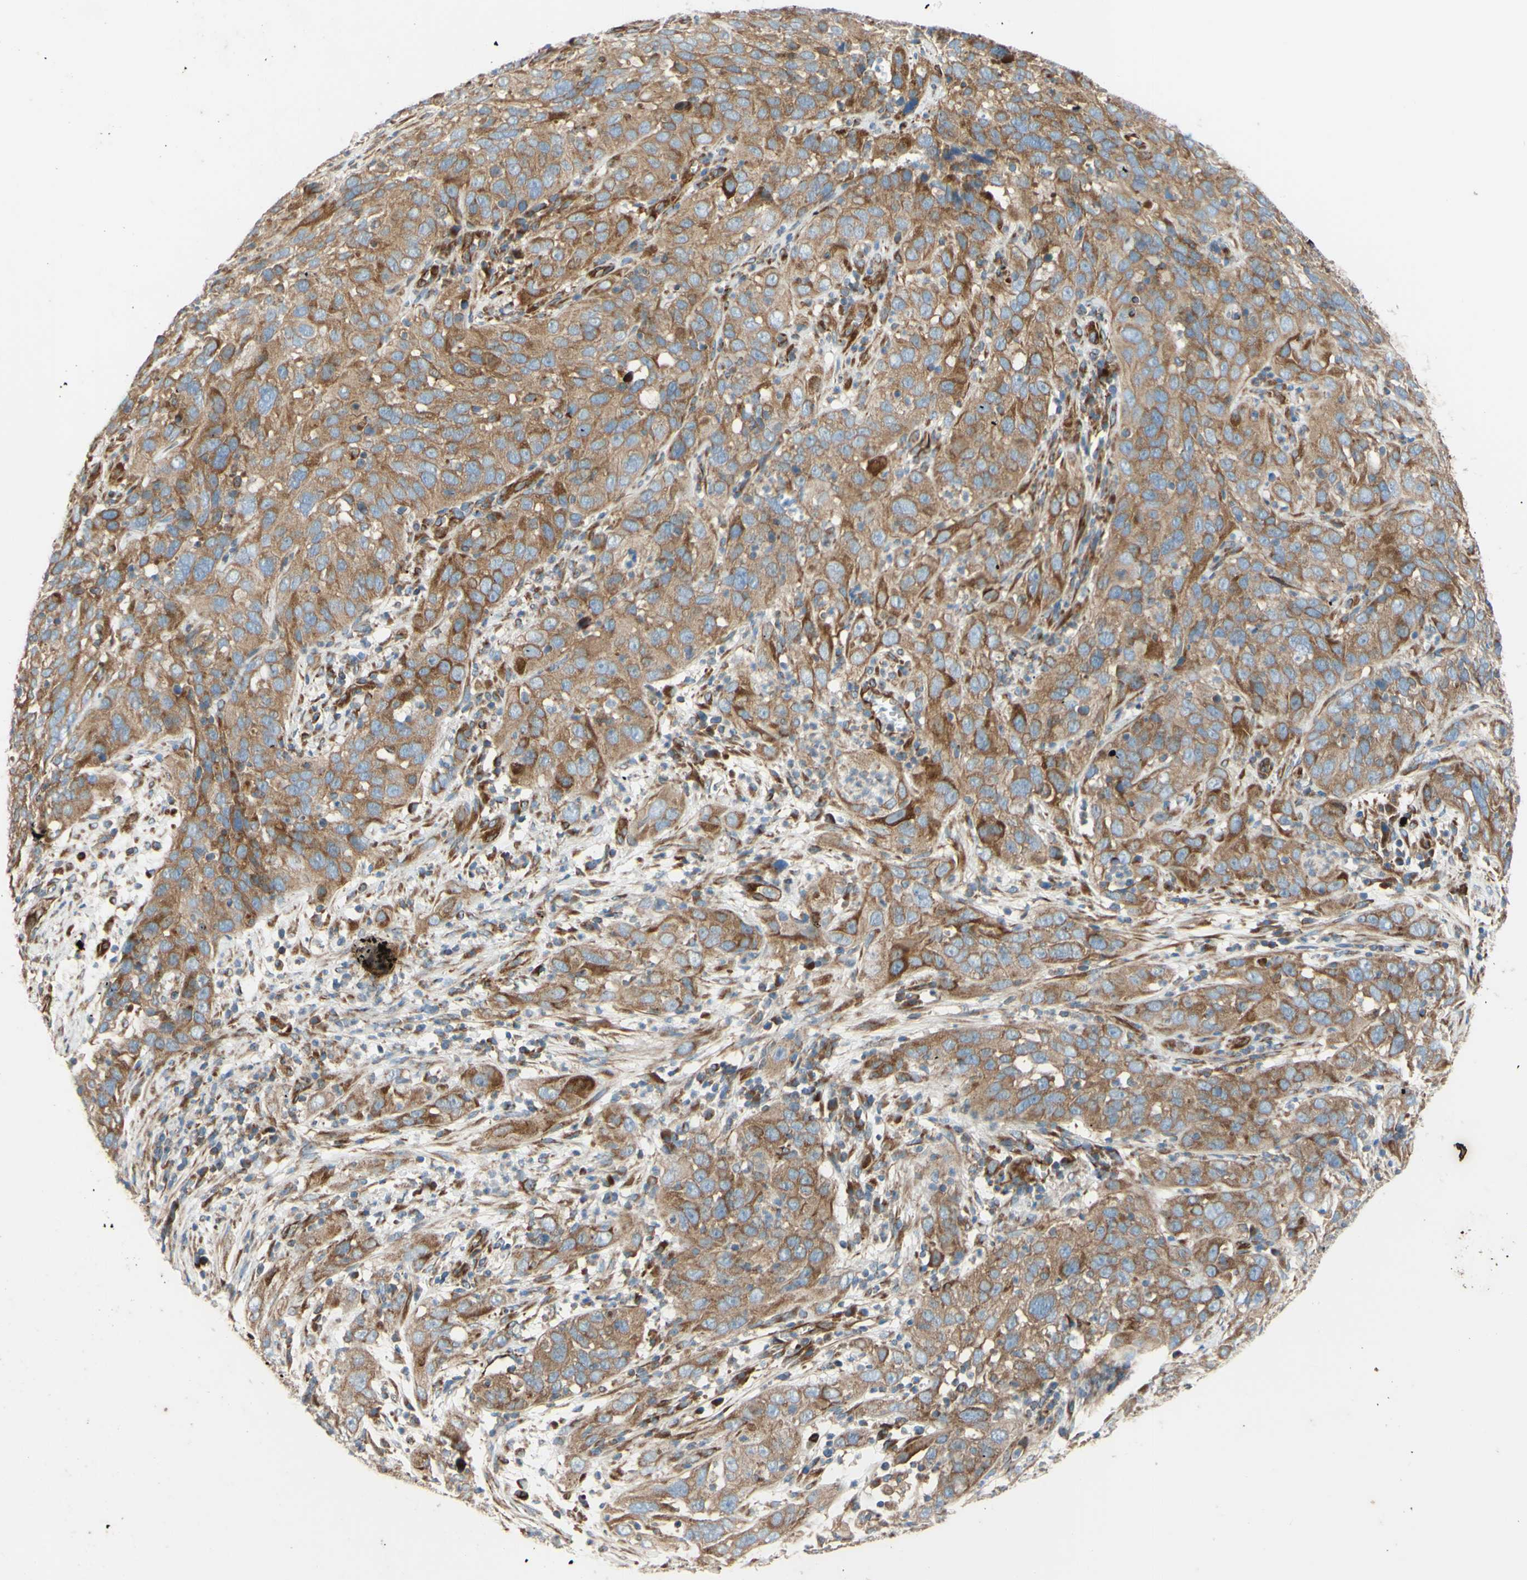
{"staining": {"intensity": "moderate", "quantity": ">75%", "location": "cytoplasmic/membranous"}, "tissue": "cervical cancer", "cell_type": "Tumor cells", "image_type": "cancer", "snomed": [{"axis": "morphology", "description": "Squamous cell carcinoma, NOS"}, {"axis": "topography", "description": "Cervix"}], "caption": "Cervical cancer (squamous cell carcinoma) tissue shows moderate cytoplasmic/membranous staining in about >75% of tumor cells", "gene": "C1orf43", "patient": {"sex": "female", "age": 32}}